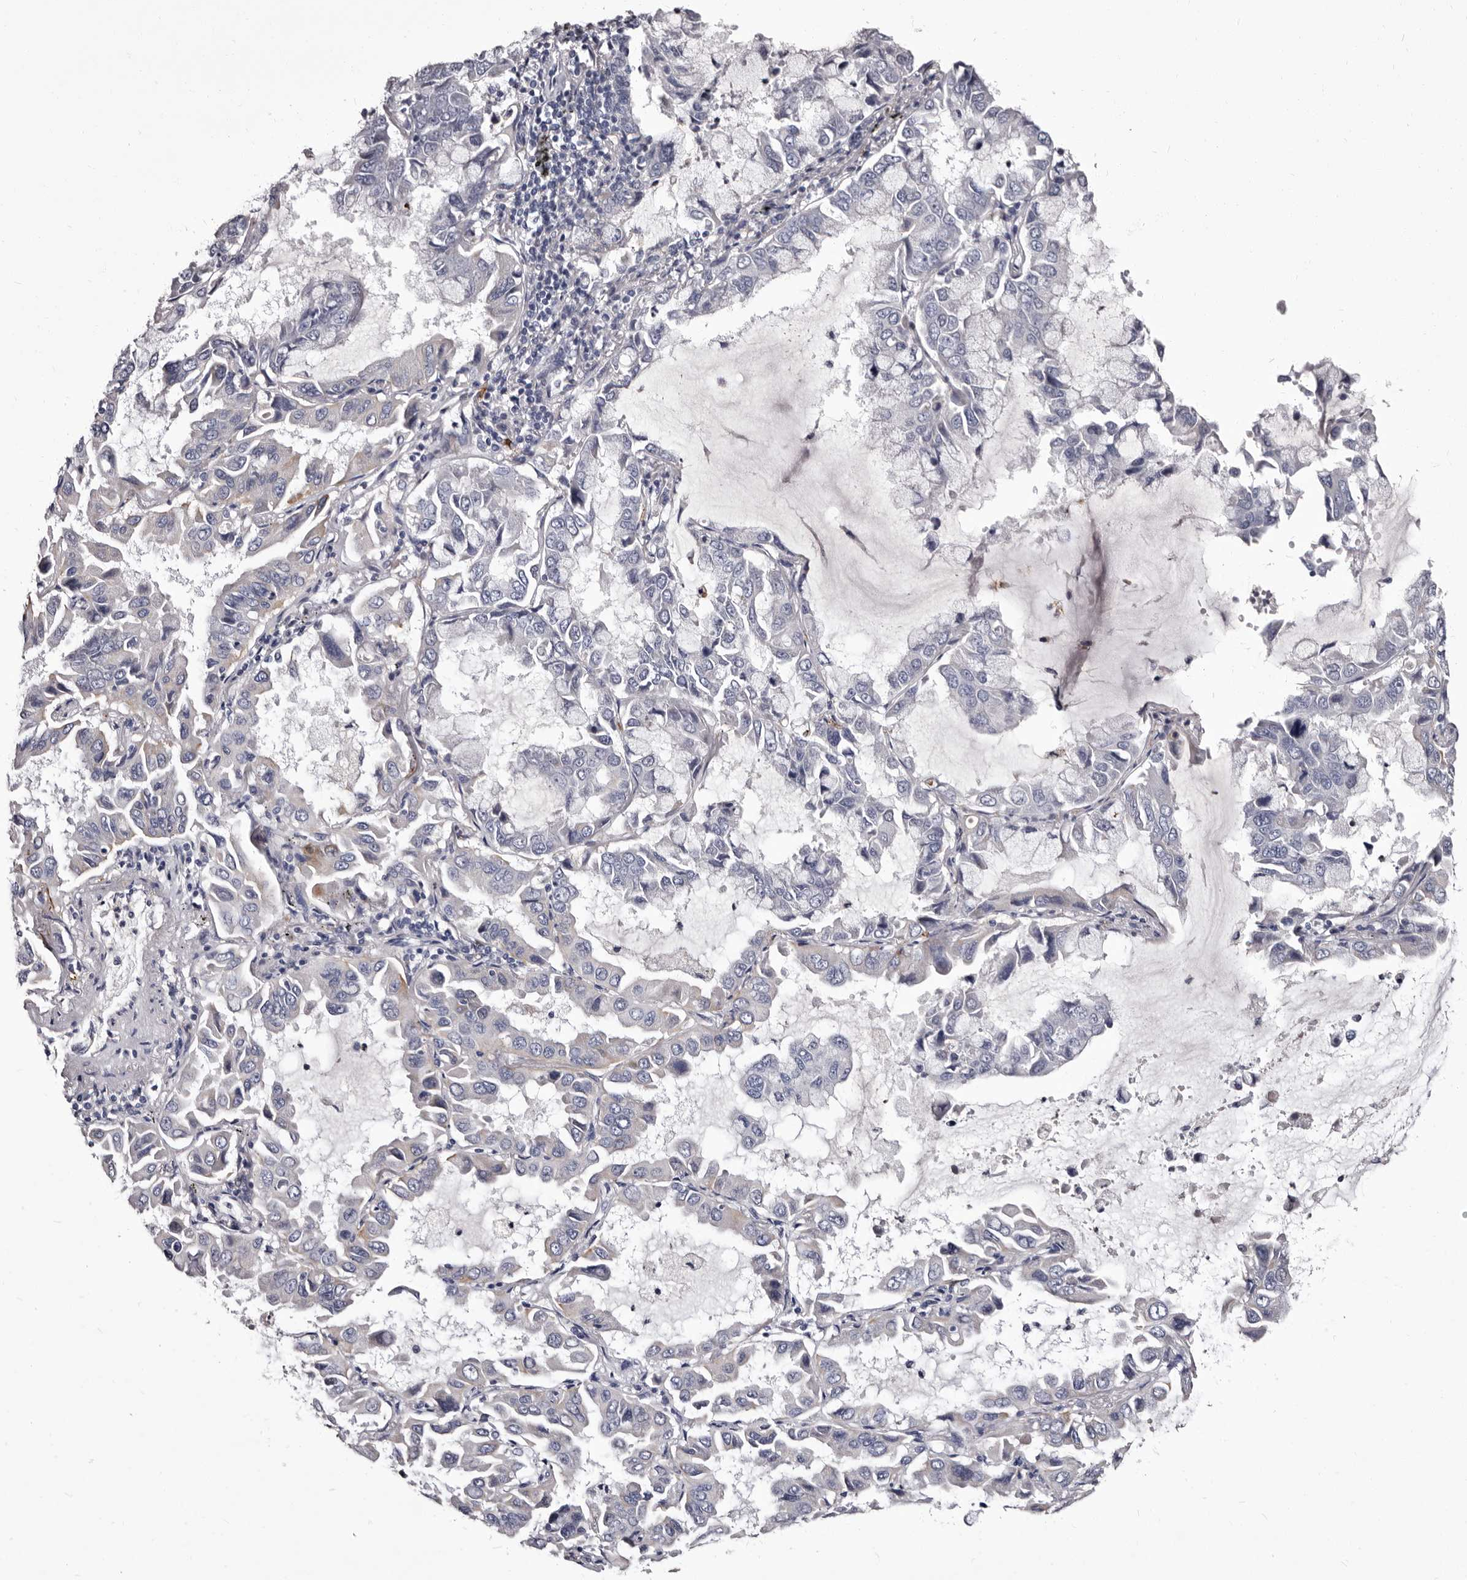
{"staining": {"intensity": "negative", "quantity": "none", "location": "none"}, "tissue": "lung cancer", "cell_type": "Tumor cells", "image_type": "cancer", "snomed": [{"axis": "morphology", "description": "Adenocarcinoma, NOS"}, {"axis": "topography", "description": "Lung"}], "caption": "Protein analysis of lung cancer (adenocarcinoma) displays no significant expression in tumor cells. The staining was performed using DAB to visualize the protein expression in brown, while the nuclei were stained in blue with hematoxylin (Magnification: 20x).", "gene": "AUNIP", "patient": {"sex": "male", "age": 64}}